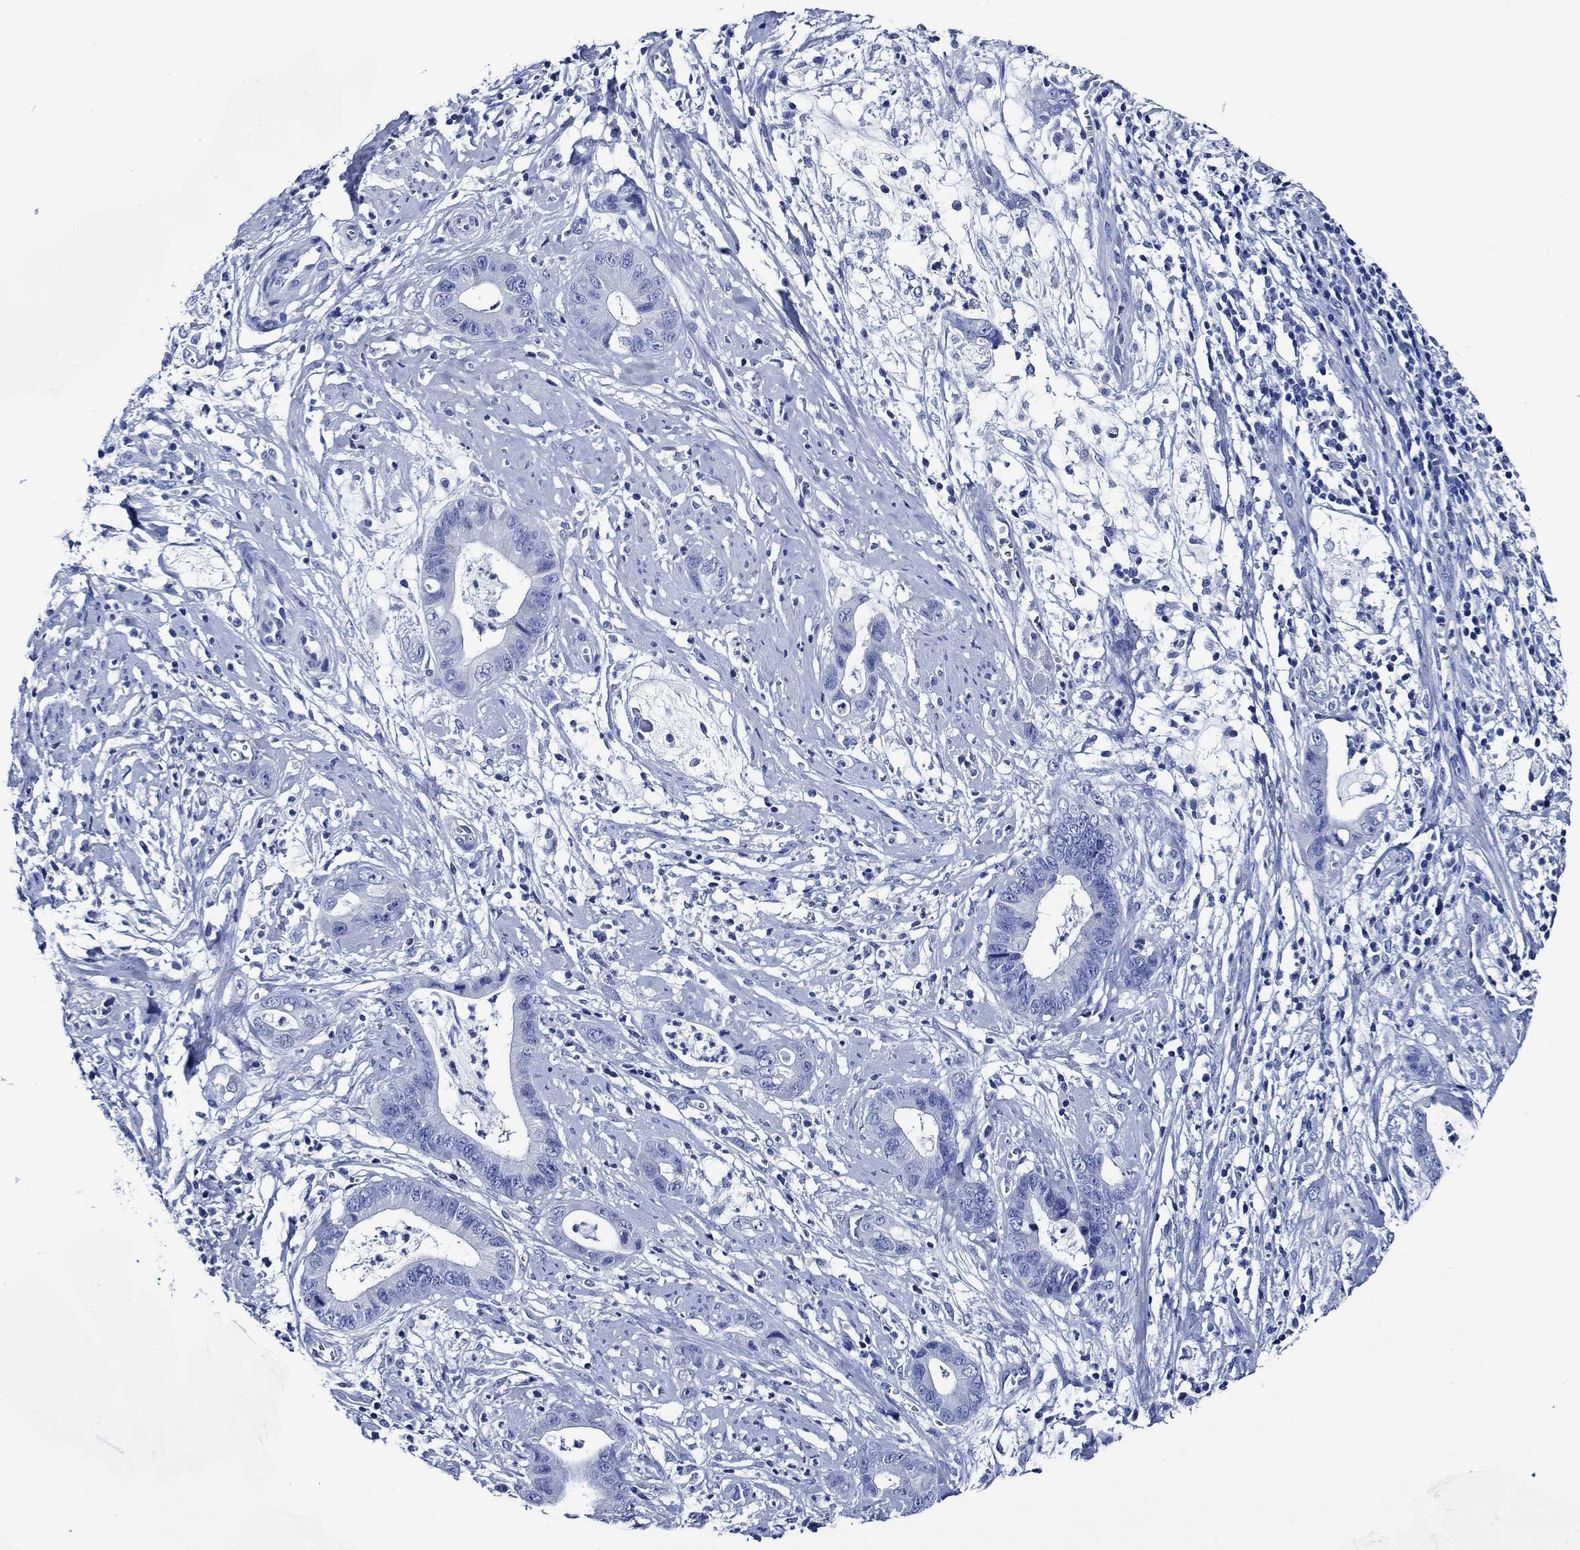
{"staining": {"intensity": "negative", "quantity": "none", "location": "none"}, "tissue": "cervical cancer", "cell_type": "Tumor cells", "image_type": "cancer", "snomed": [{"axis": "morphology", "description": "Adenocarcinoma, NOS"}, {"axis": "topography", "description": "Cervix"}], "caption": "A micrograph of human adenocarcinoma (cervical) is negative for staining in tumor cells.", "gene": "WDR62", "patient": {"sex": "female", "age": 44}}